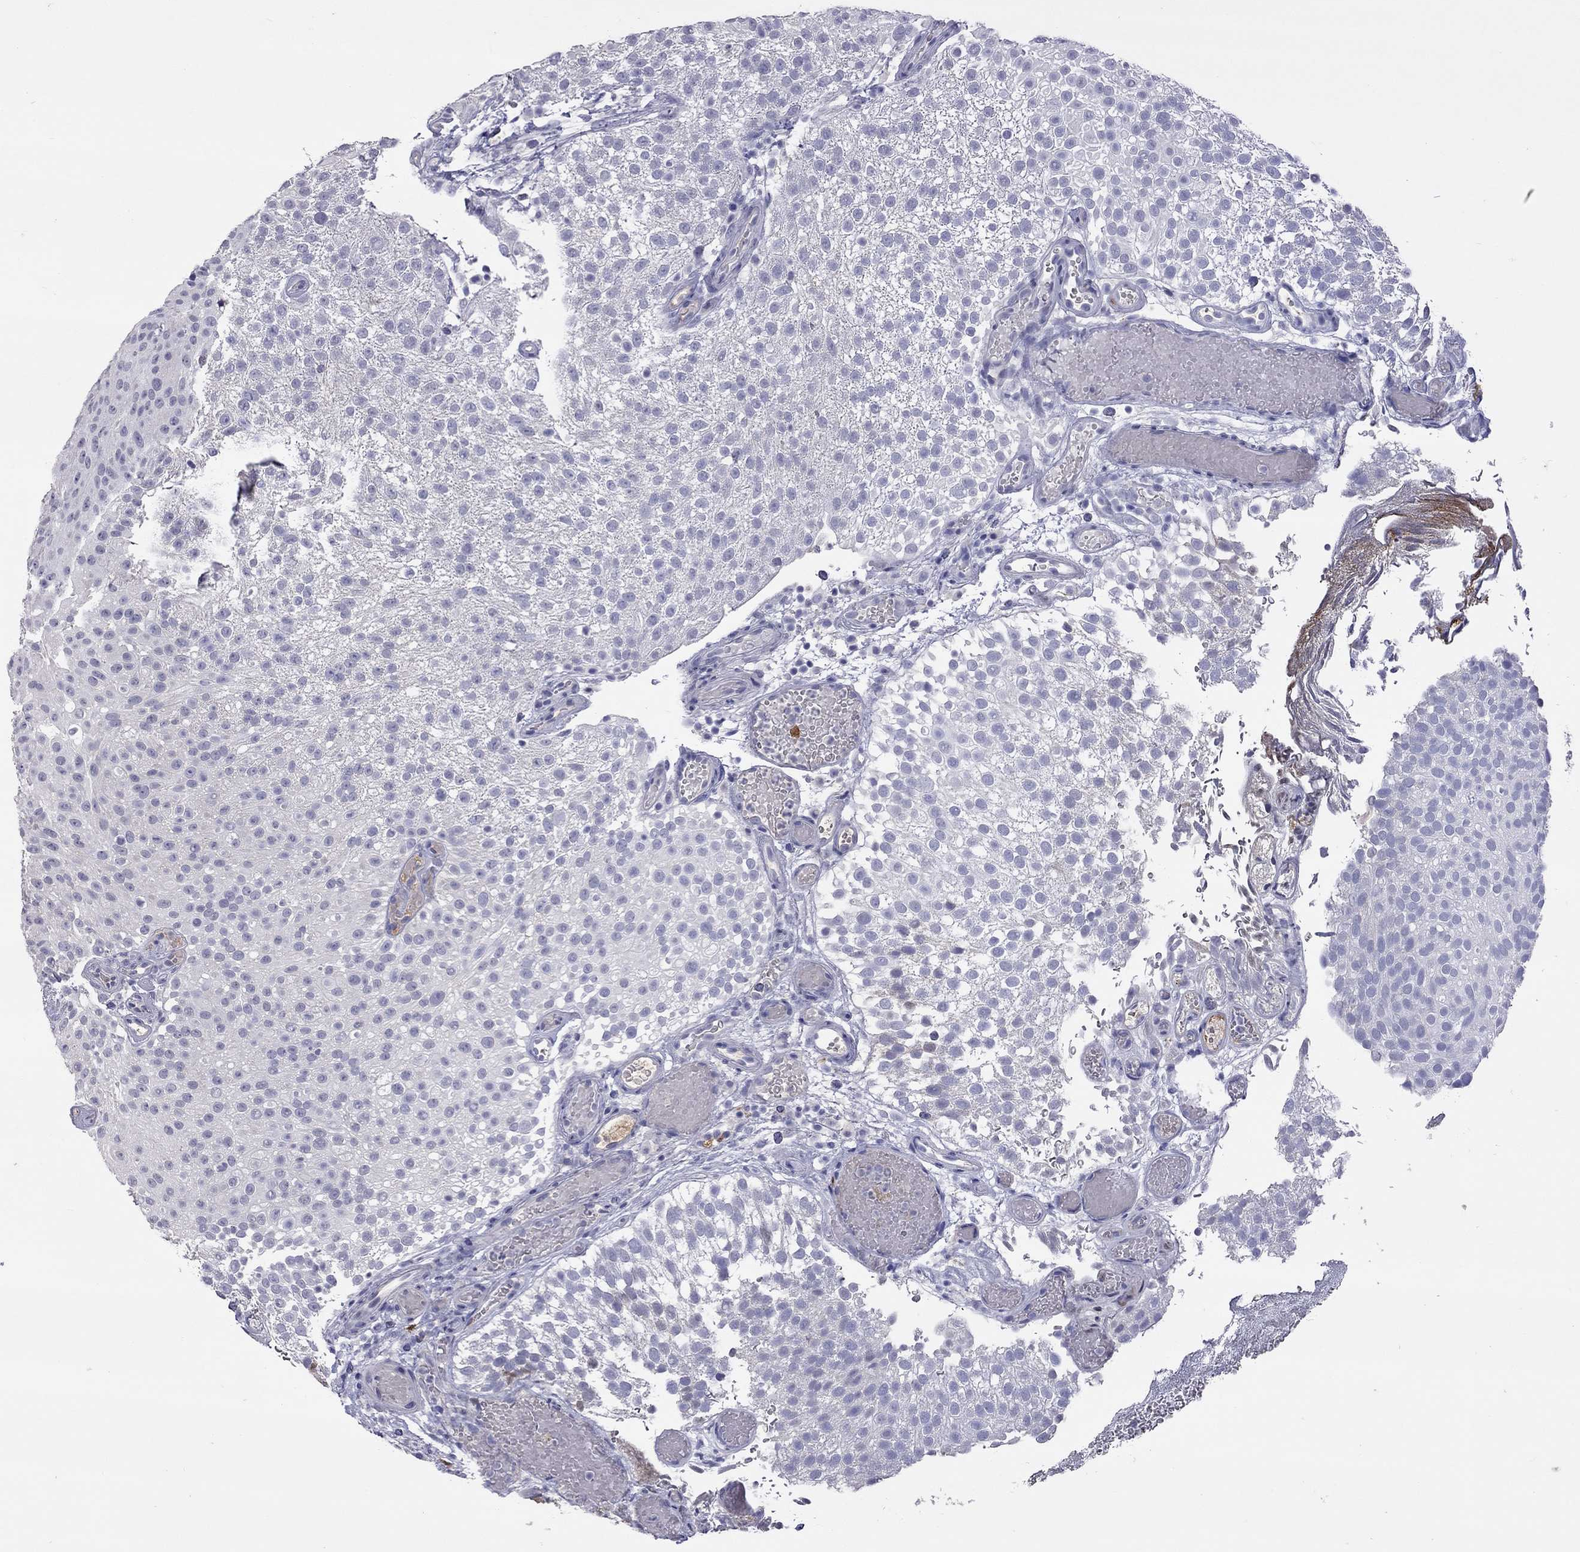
{"staining": {"intensity": "negative", "quantity": "none", "location": "none"}, "tissue": "urothelial cancer", "cell_type": "Tumor cells", "image_type": "cancer", "snomed": [{"axis": "morphology", "description": "Urothelial carcinoma, Low grade"}, {"axis": "topography", "description": "Urinary bladder"}], "caption": "The micrograph reveals no significant staining in tumor cells of urothelial cancer.", "gene": "SERPINA3", "patient": {"sex": "male", "age": 78}}